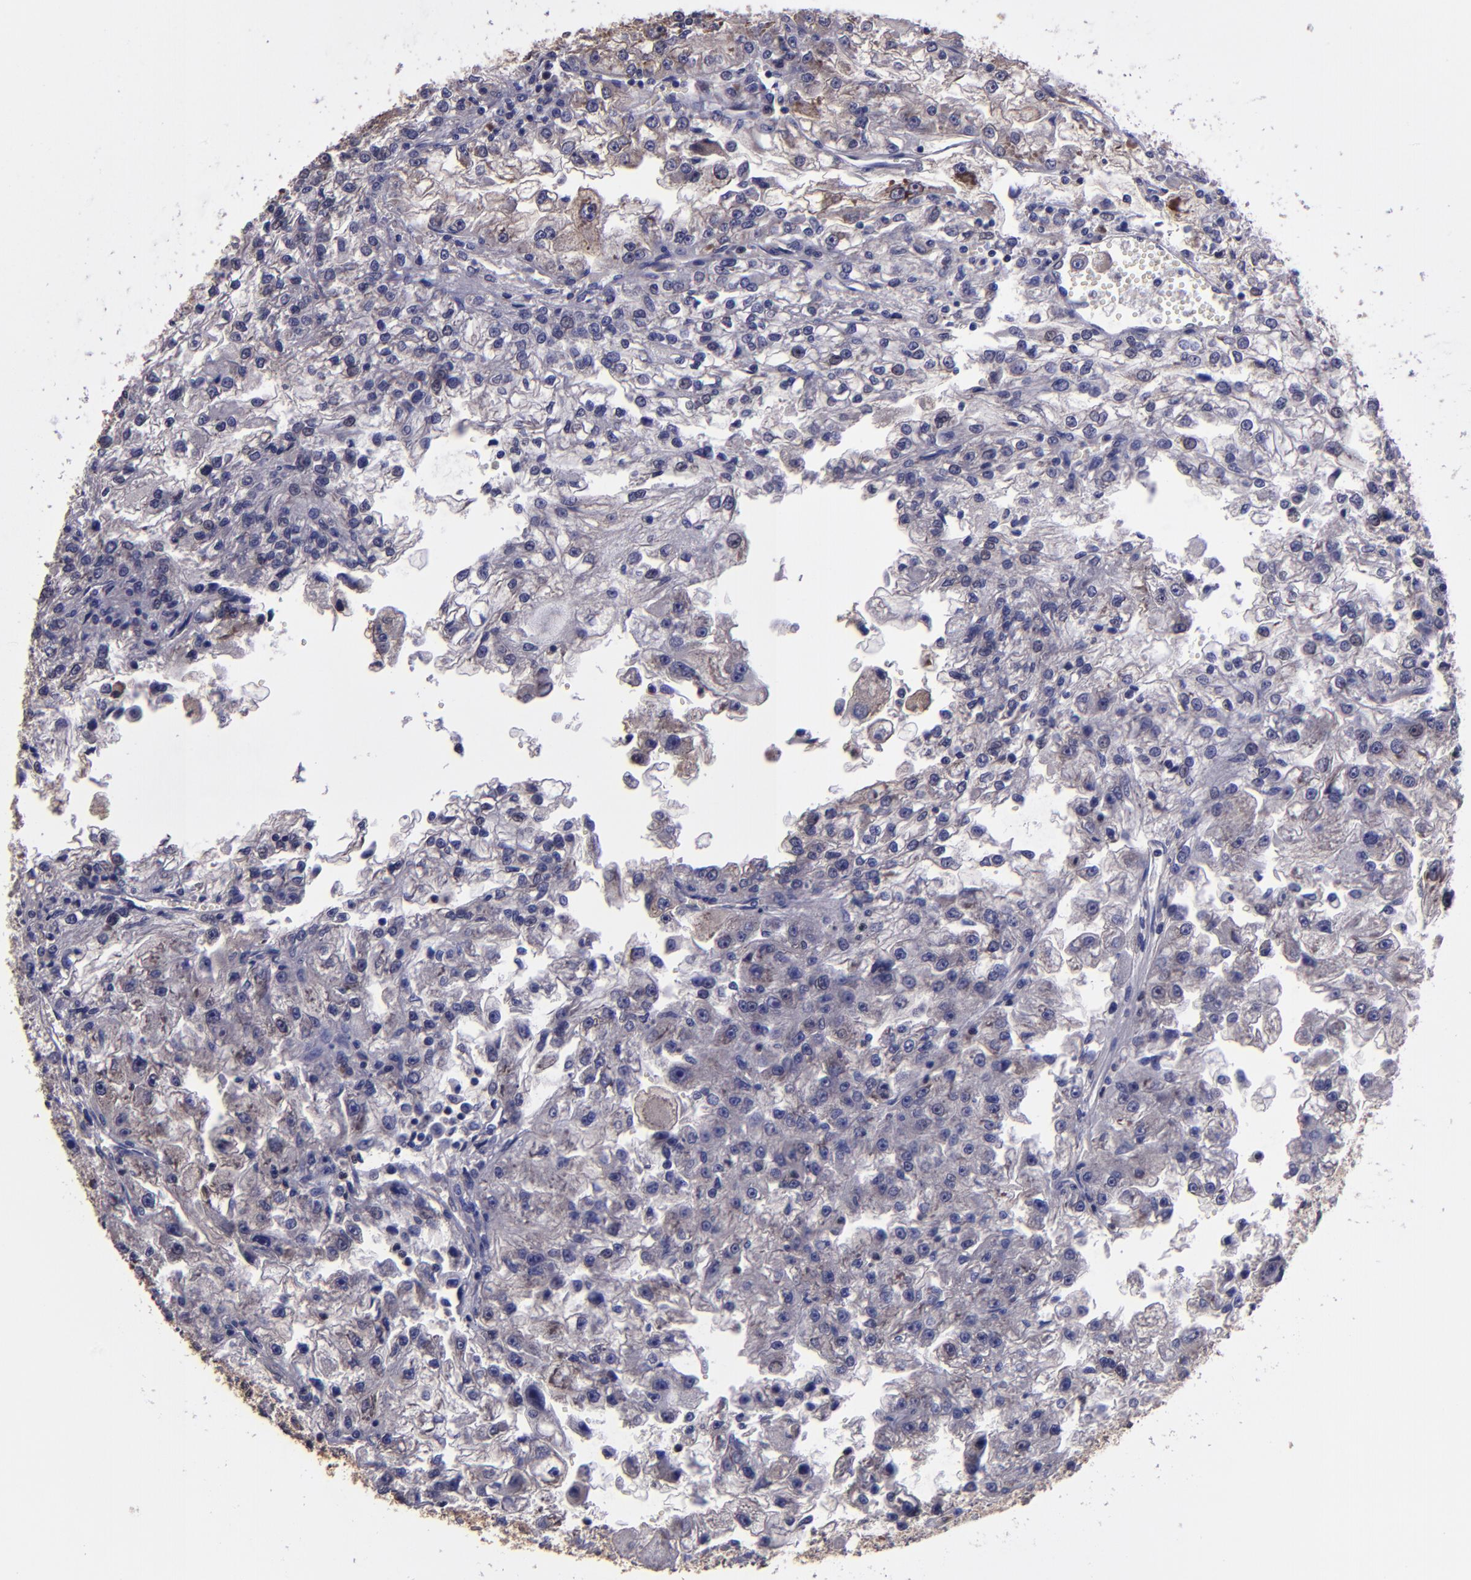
{"staining": {"intensity": "moderate", "quantity": "25%-75%", "location": "cytoplasmic/membranous"}, "tissue": "renal cancer", "cell_type": "Tumor cells", "image_type": "cancer", "snomed": [{"axis": "morphology", "description": "Adenocarcinoma, NOS"}, {"axis": "topography", "description": "Kidney"}], "caption": "The photomicrograph exhibits staining of renal adenocarcinoma, revealing moderate cytoplasmic/membranous protein positivity (brown color) within tumor cells.", "gene": "CARS1", "patient": {"sex": "female", "age": 83}}